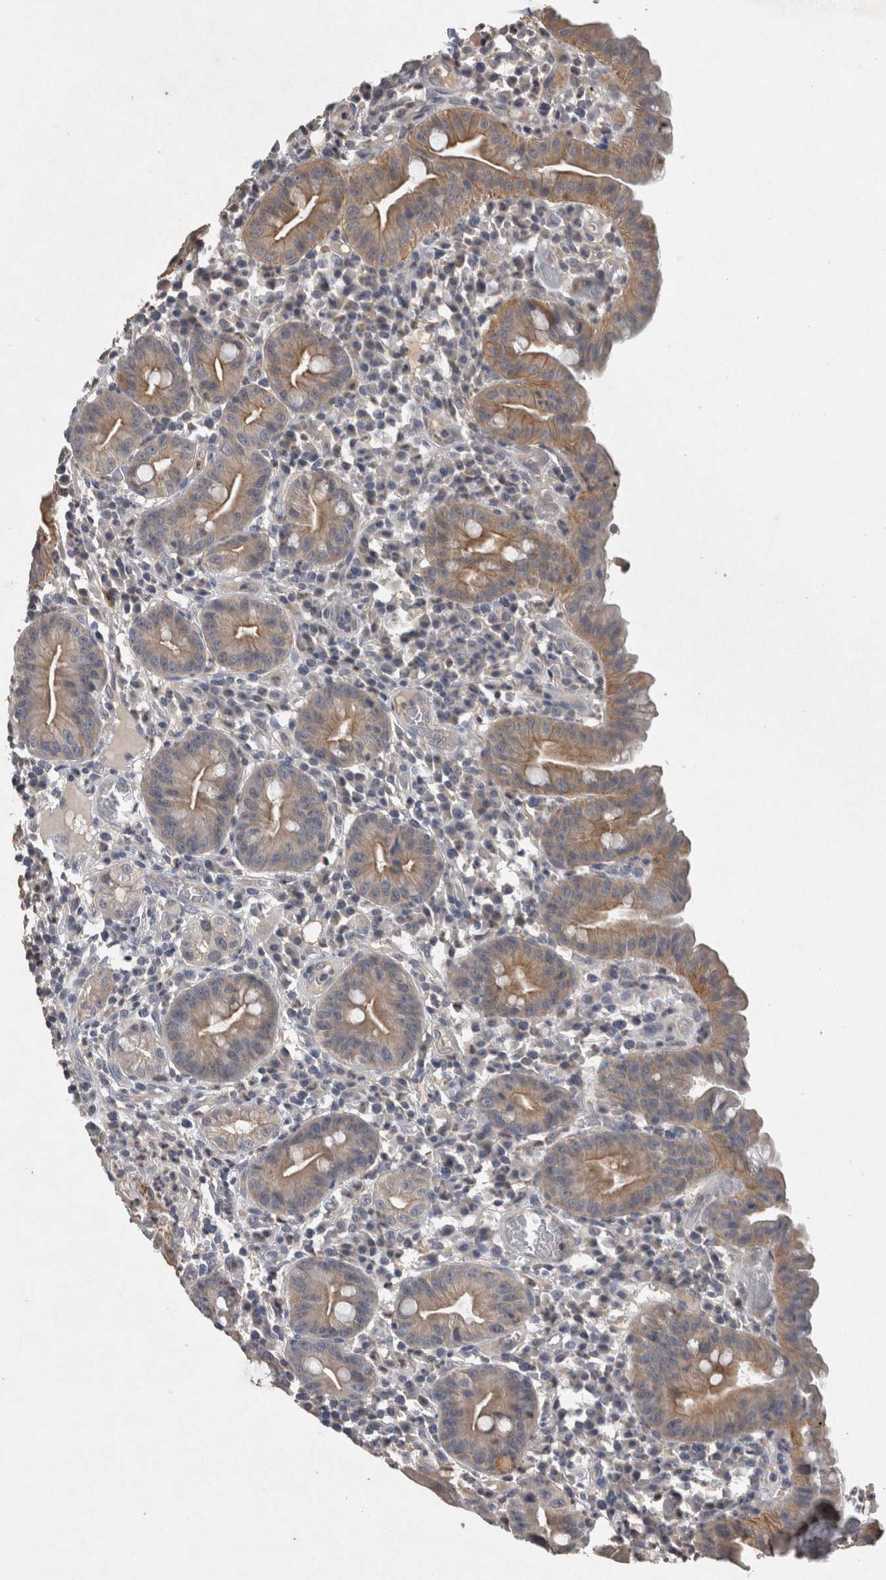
{"staining": {"intensity": "strong", "quantity": ">75%", "location": "cytoplasmic/membranous"}, "tissue": "duodenum", "cell_type": "Glandular cells", "image_type": "normal", "snomed": [{"axis": "morphology", "description": "Normal tissue, NOS"}, {"axis": "topography", "description": "Duodenum"}], "caption": "Immunohistochemical staining of unremarkable human duodenum demonstrates high levels of strong cytoplasmic/membranous staining in about >75% of glandular cells.", "gene": "HEXD", "patient": {"sex": "male", "age": 50}}